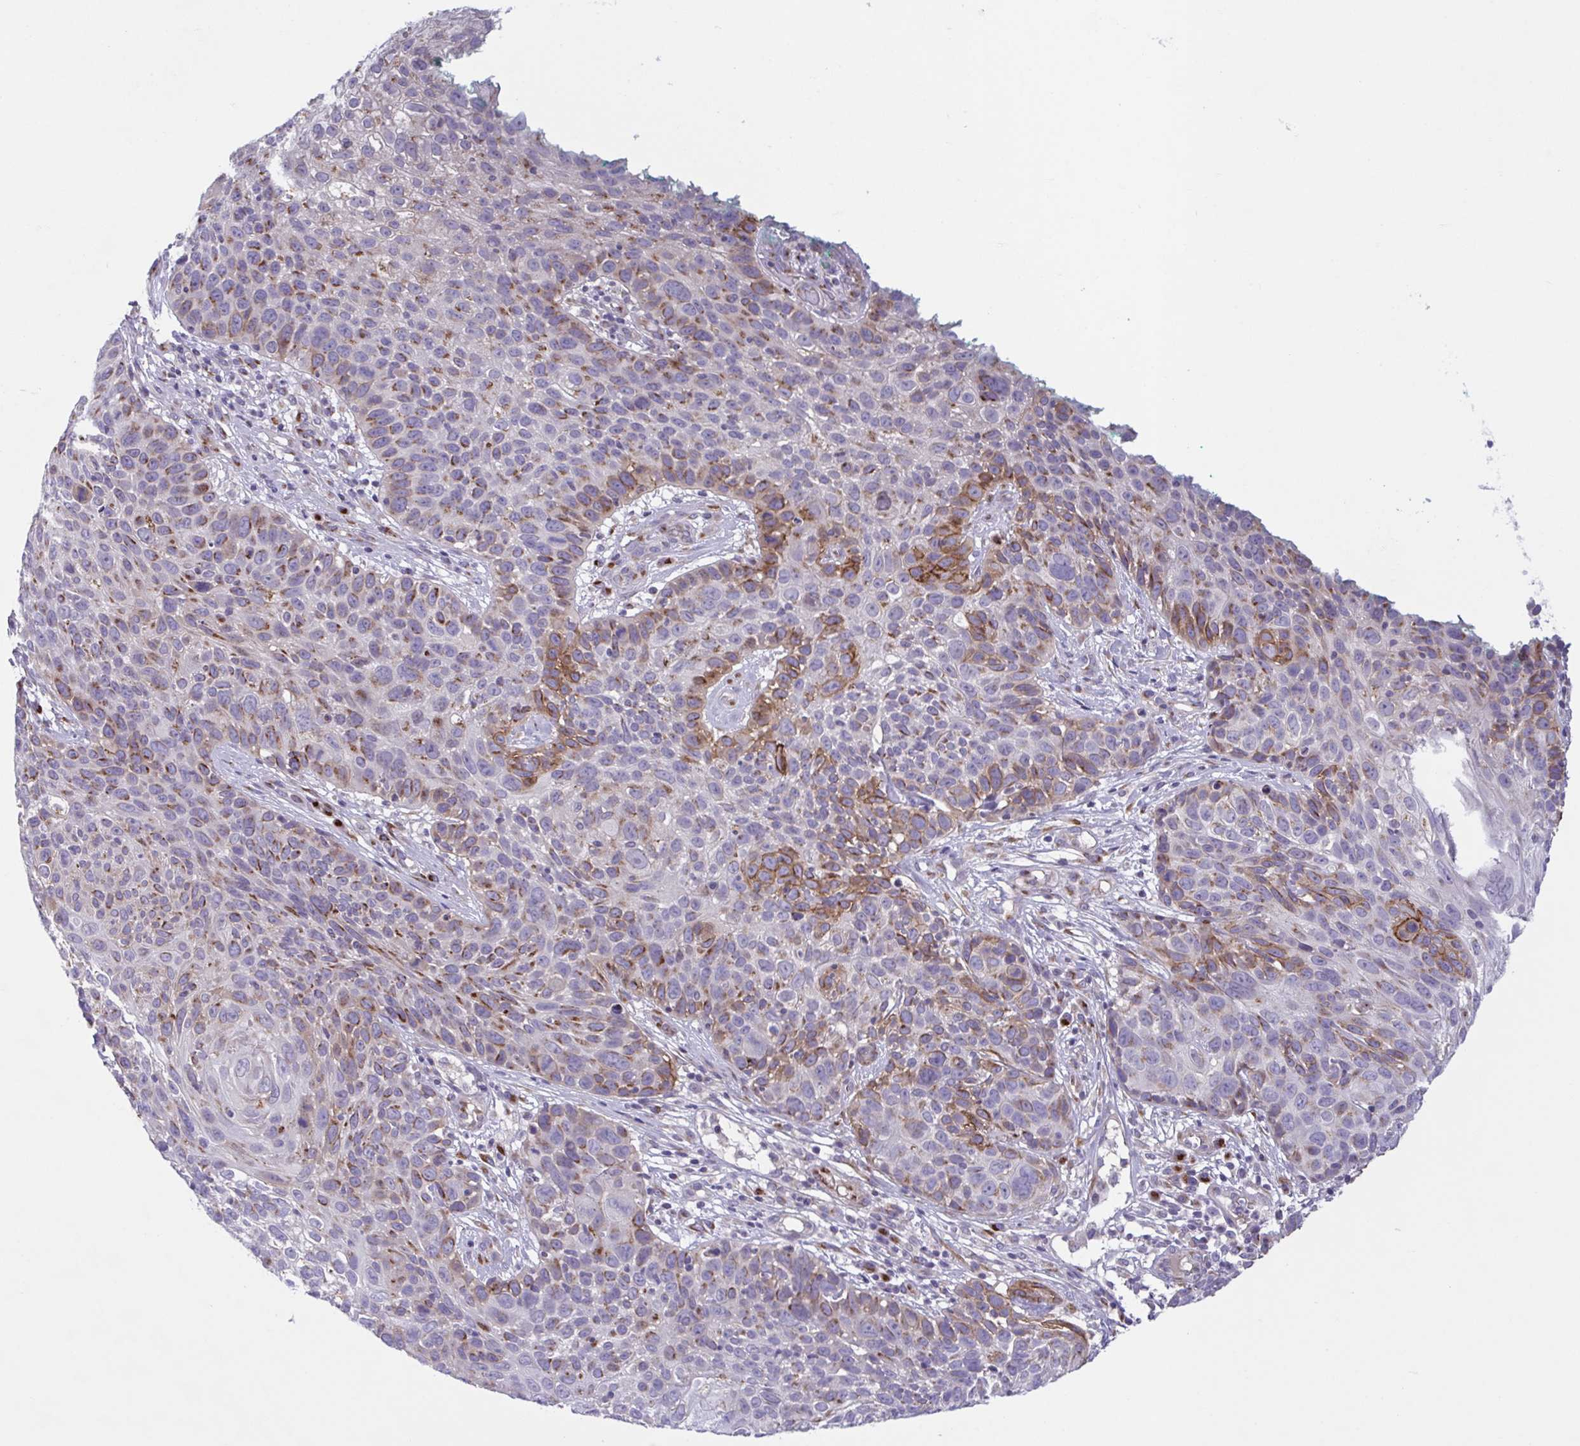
{"staining": {"intensity": "moderate", "quantity": "25%-75%", "location": "cytoplasmic/membranous"}, "tissue": "skin cancer", "cell_type": "Tumor cells", "image_type": "cancer", "snomed": [{"axis": "morphology", "description": "Squamous cell carcinoma, NOS"}, {"axis": "topography", "description": "Skin"}], "caption": "Immunohistochemistry (IHC) (DAB (3,3'-diaminobenzidine)) staining of skin cancer (squamous cell carcinoma) demonstrates moderate cytoplasmic/membranous protein expression in approximately 25%-75% of tumor cells. (brown staining indicates protein expression, while blue staining denotes nuclei).", "gene": "COL17A1", "patient": {"sex": "male", "age": 92}}